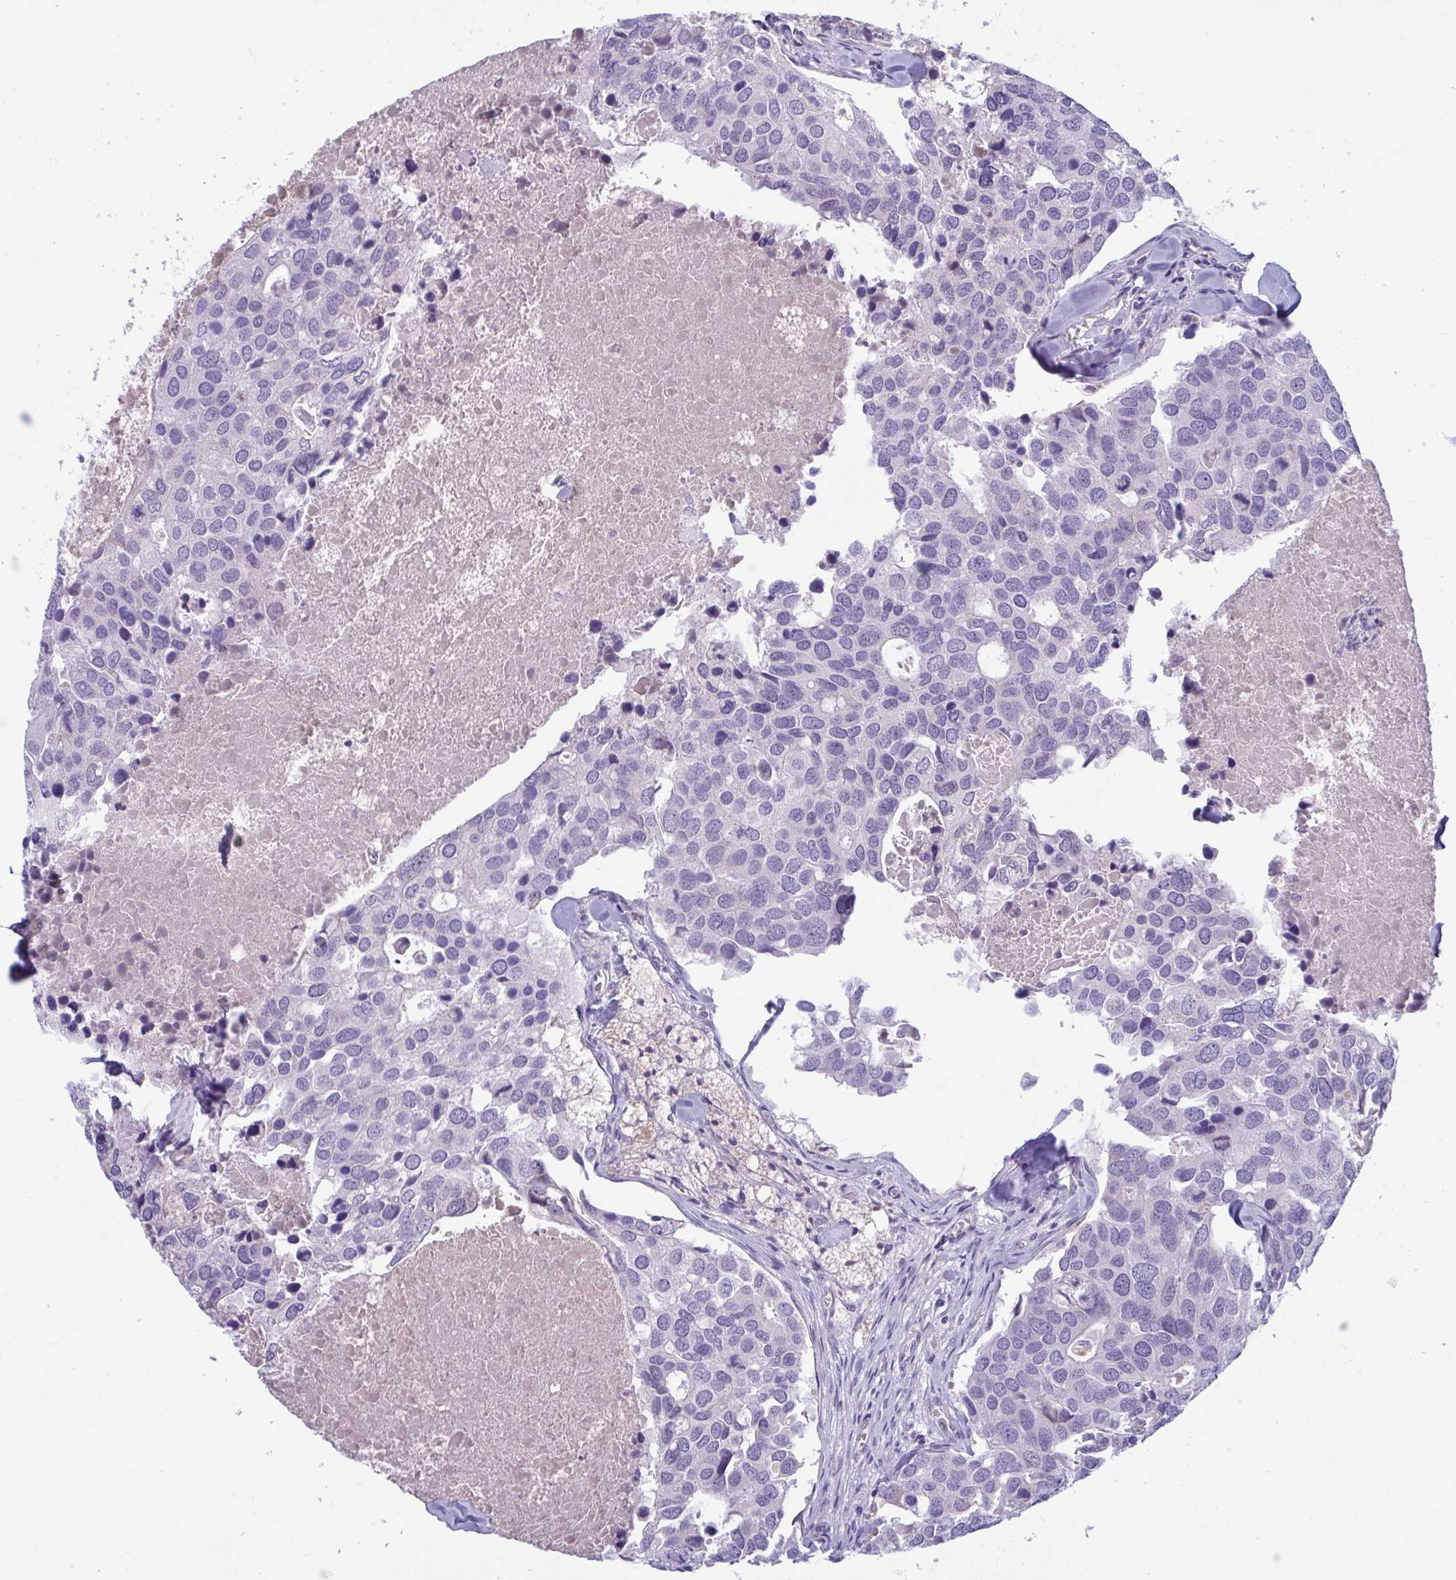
{"staining": {"intensity": "negative", "quantity": "none", "location": "none"}, "tissue": "breast cancer", "cell_type": "Tumor cells", "image_type": "cancer", "snomed": [{"axis": "morphology", "description": "Duct carcinoma"}, {"axis": "topography", "description": "Breast"}], "caption": "Immunohistochemical staining of breast cancer (intraductal carcinoma) demonstrates no significant positivity in tumor cells. Brightfield microscopy of immunohistochemistry stained with DAB (brown) and hematoxylin (blue), captured at high magnification.", "gene": "CNGB3", "patient": {"sex": "female", "age": 83}}